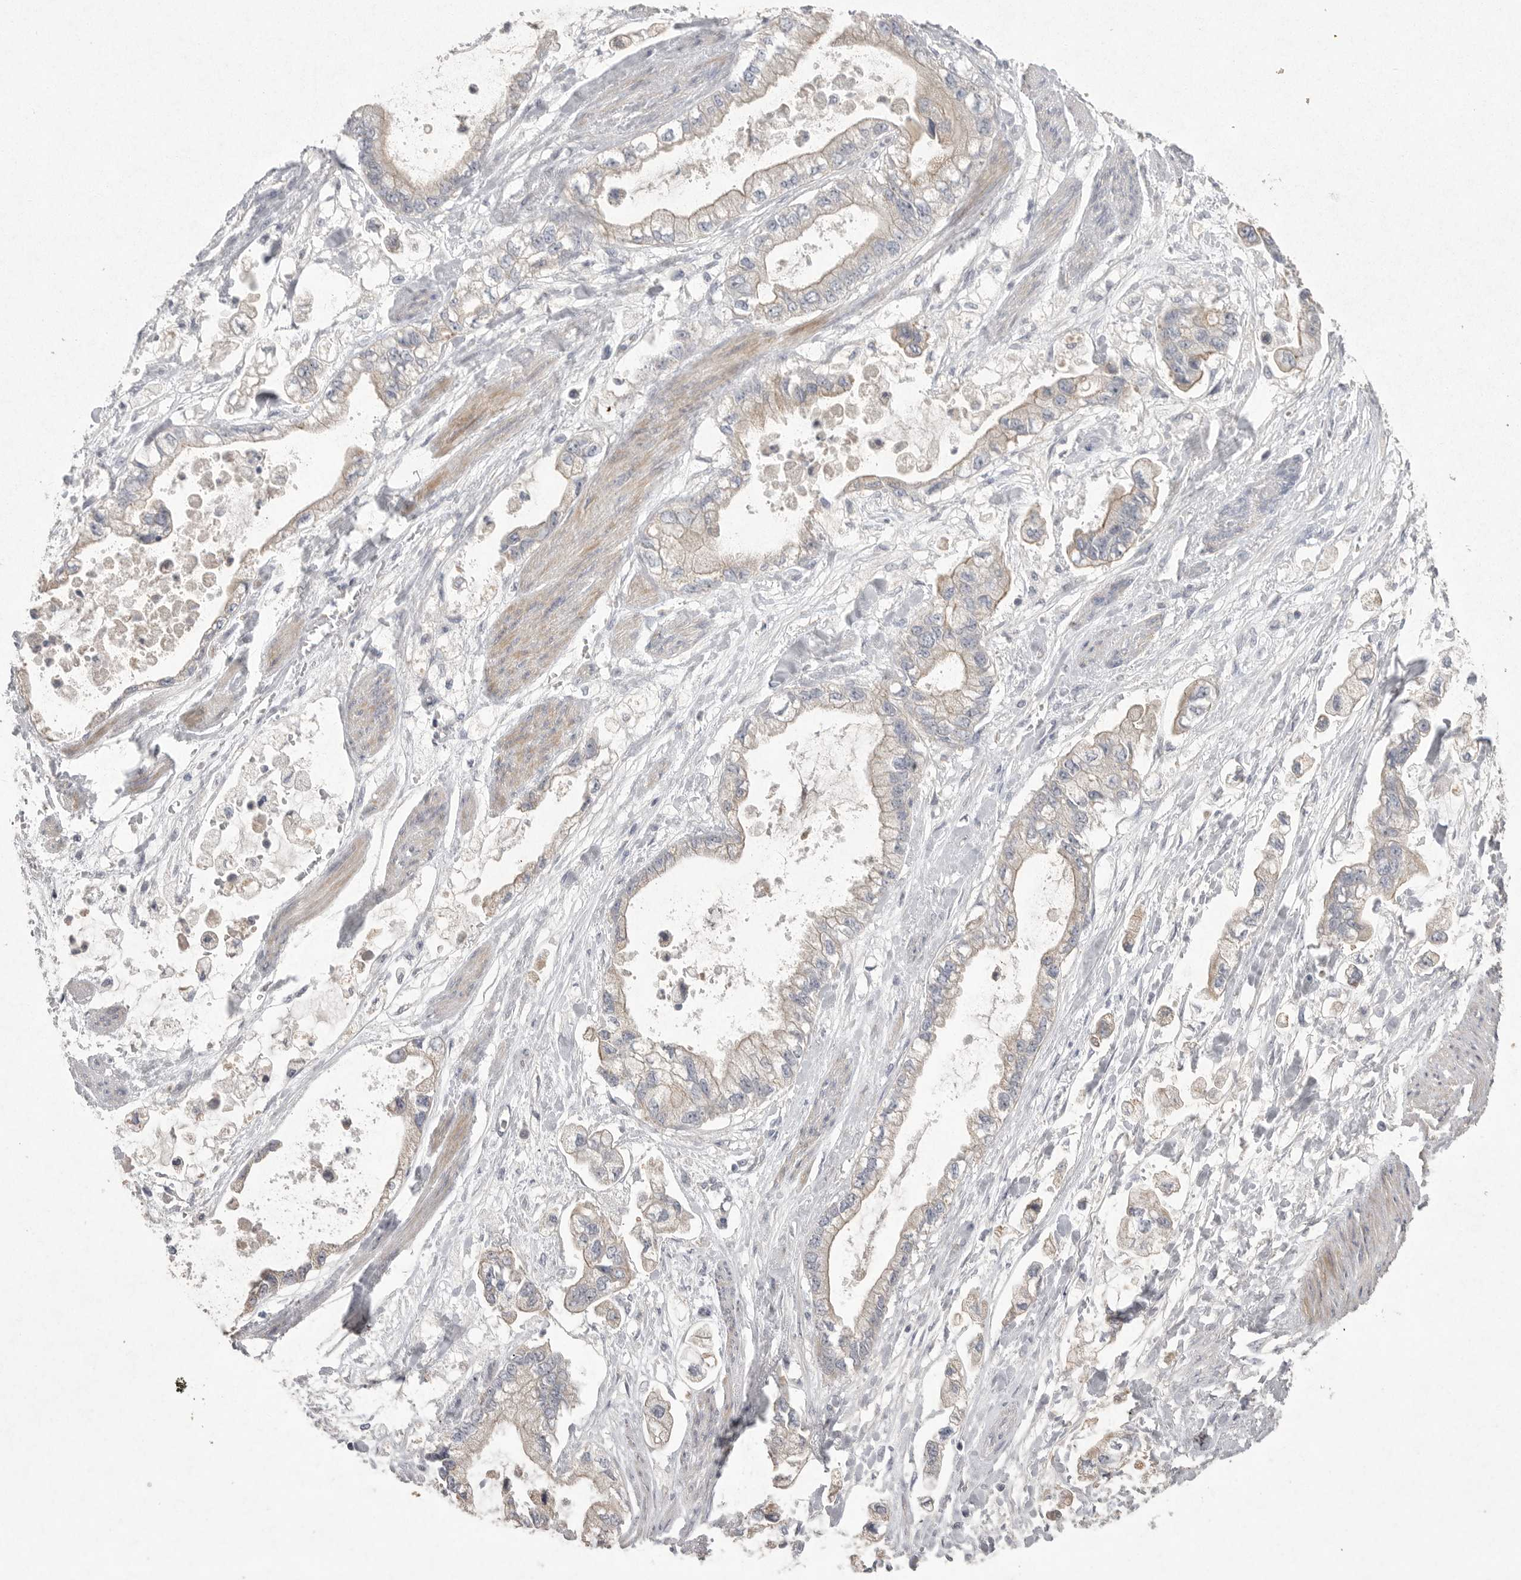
{"staining": {"intensity": "weak", "quantity": "<25%", "location": "cytoplasmic/membranous"}, "tissue": "stomach cancer", "cell_type": "Tumor cells", "image_type": "cancer", "snomed": [{"axis": "morphology", "description": "Normal tissue, NOS"}, {"axis": "morphology", "description": "Adenocarcinoma, NOS"}, {"axis": "topography", "description": "Stomach"}], "caption": "IHC histopathology image of neoplastic tissue: human stomach cancer stained with DAB (3,3'-diaminobenzidine) demonstrates no significant protein staining in tumor cells.", "gene": "VANGL2", "patient": {"sex": "male", "age": 62}}